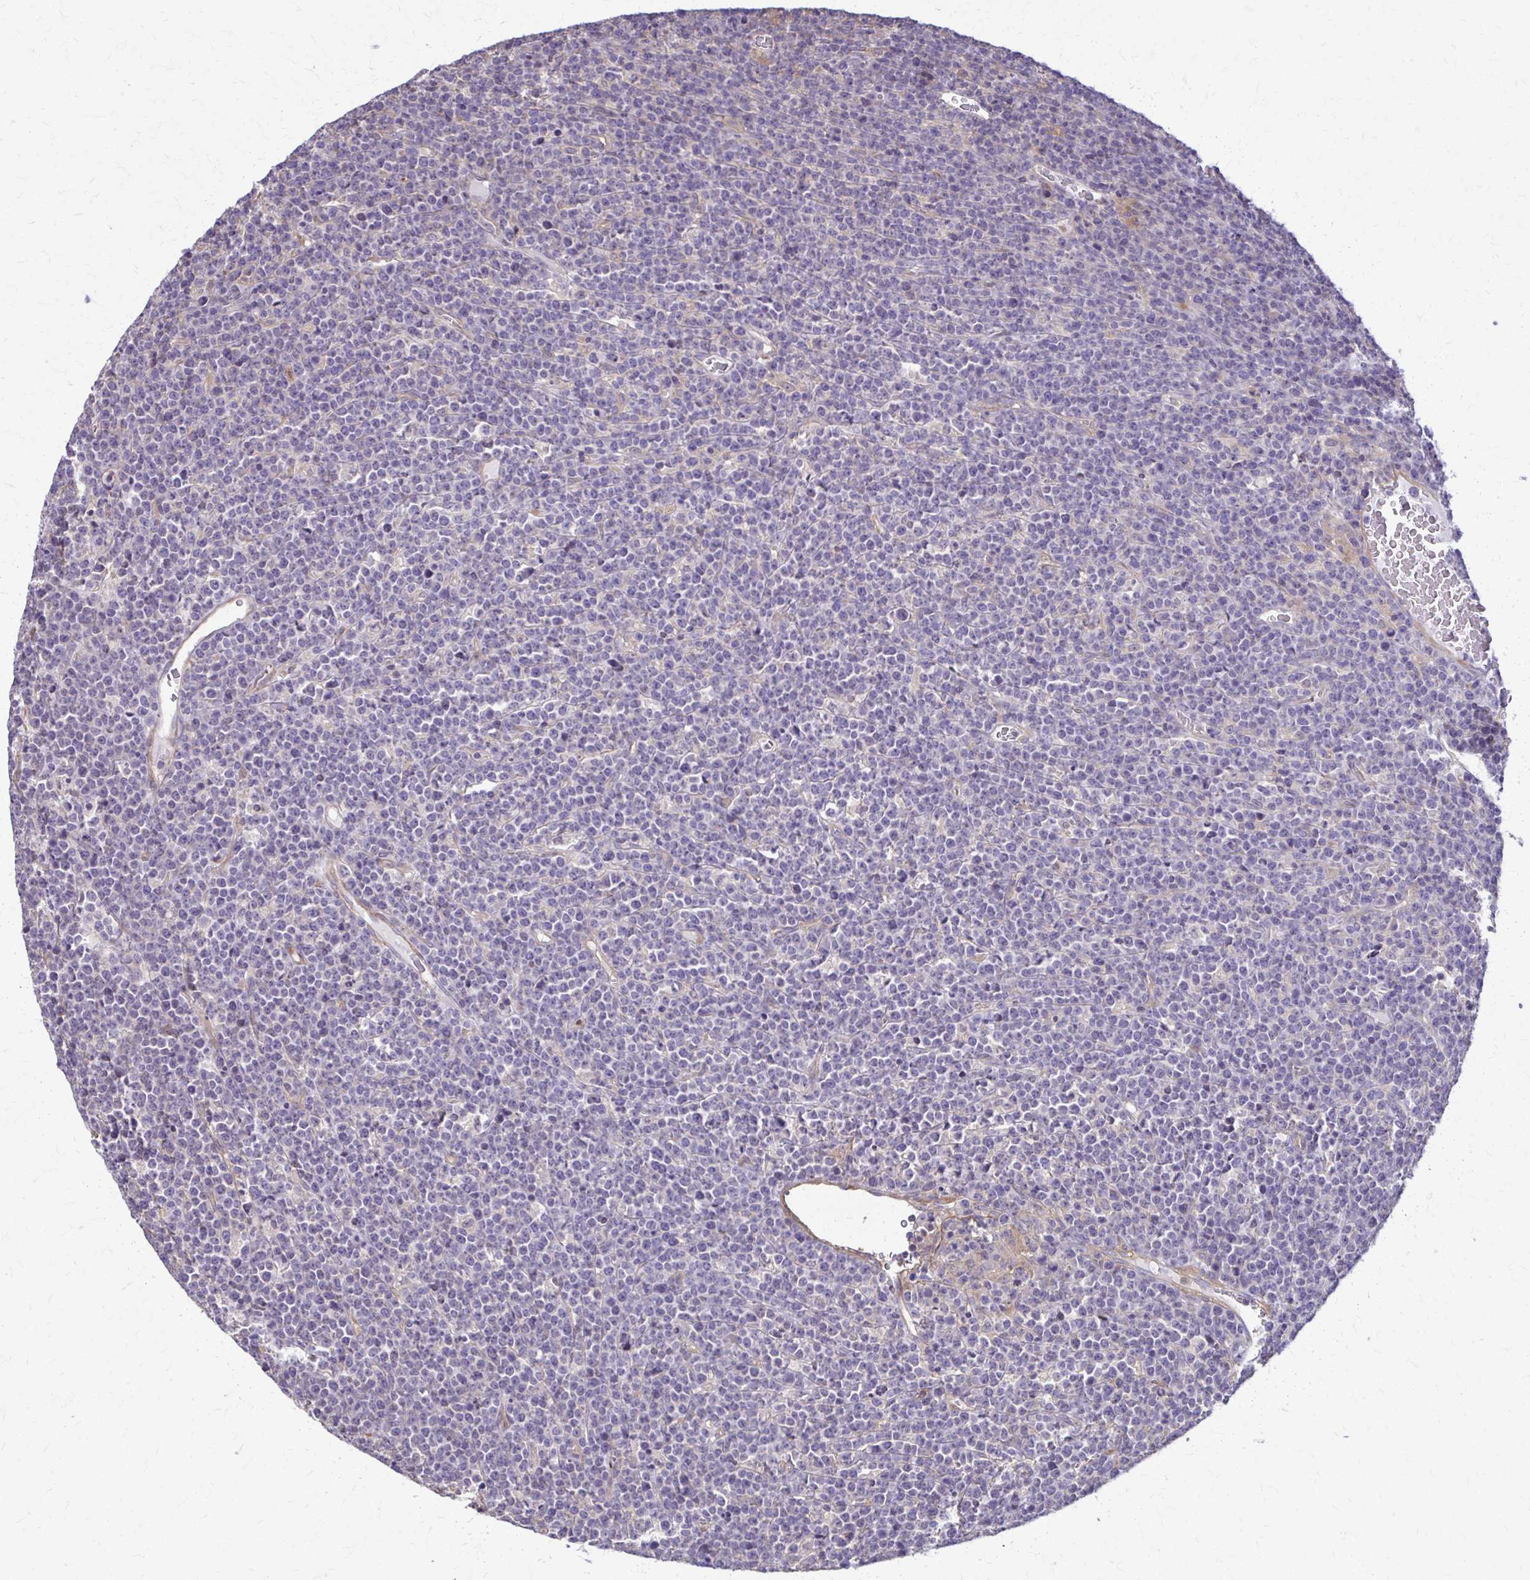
{"staining": {"intensity": "negative", "quantity": "none", "location": "none"}, "tissue": "lymphoma", "cell_type": "Tumor cells", "image_type": "cancer", "snomed": [{"axis": "morphology", "description": "Malignant lymphoma, non-Hodgkin's type, High grade"}, {"axis": "topography", "description": "Ovary"}], "caption": "The histopathology image demonstrates no staining of tumor cells in lymphoma. The staining was performed using DAB (3,3'-diaminobenzidine) to visualize the protein expression in brown, while the nuclei were stained in blue with hematoxylin (Magnification: 20x).", "gene": "DSP", "patient": {"sex": "female", "age": 56}}